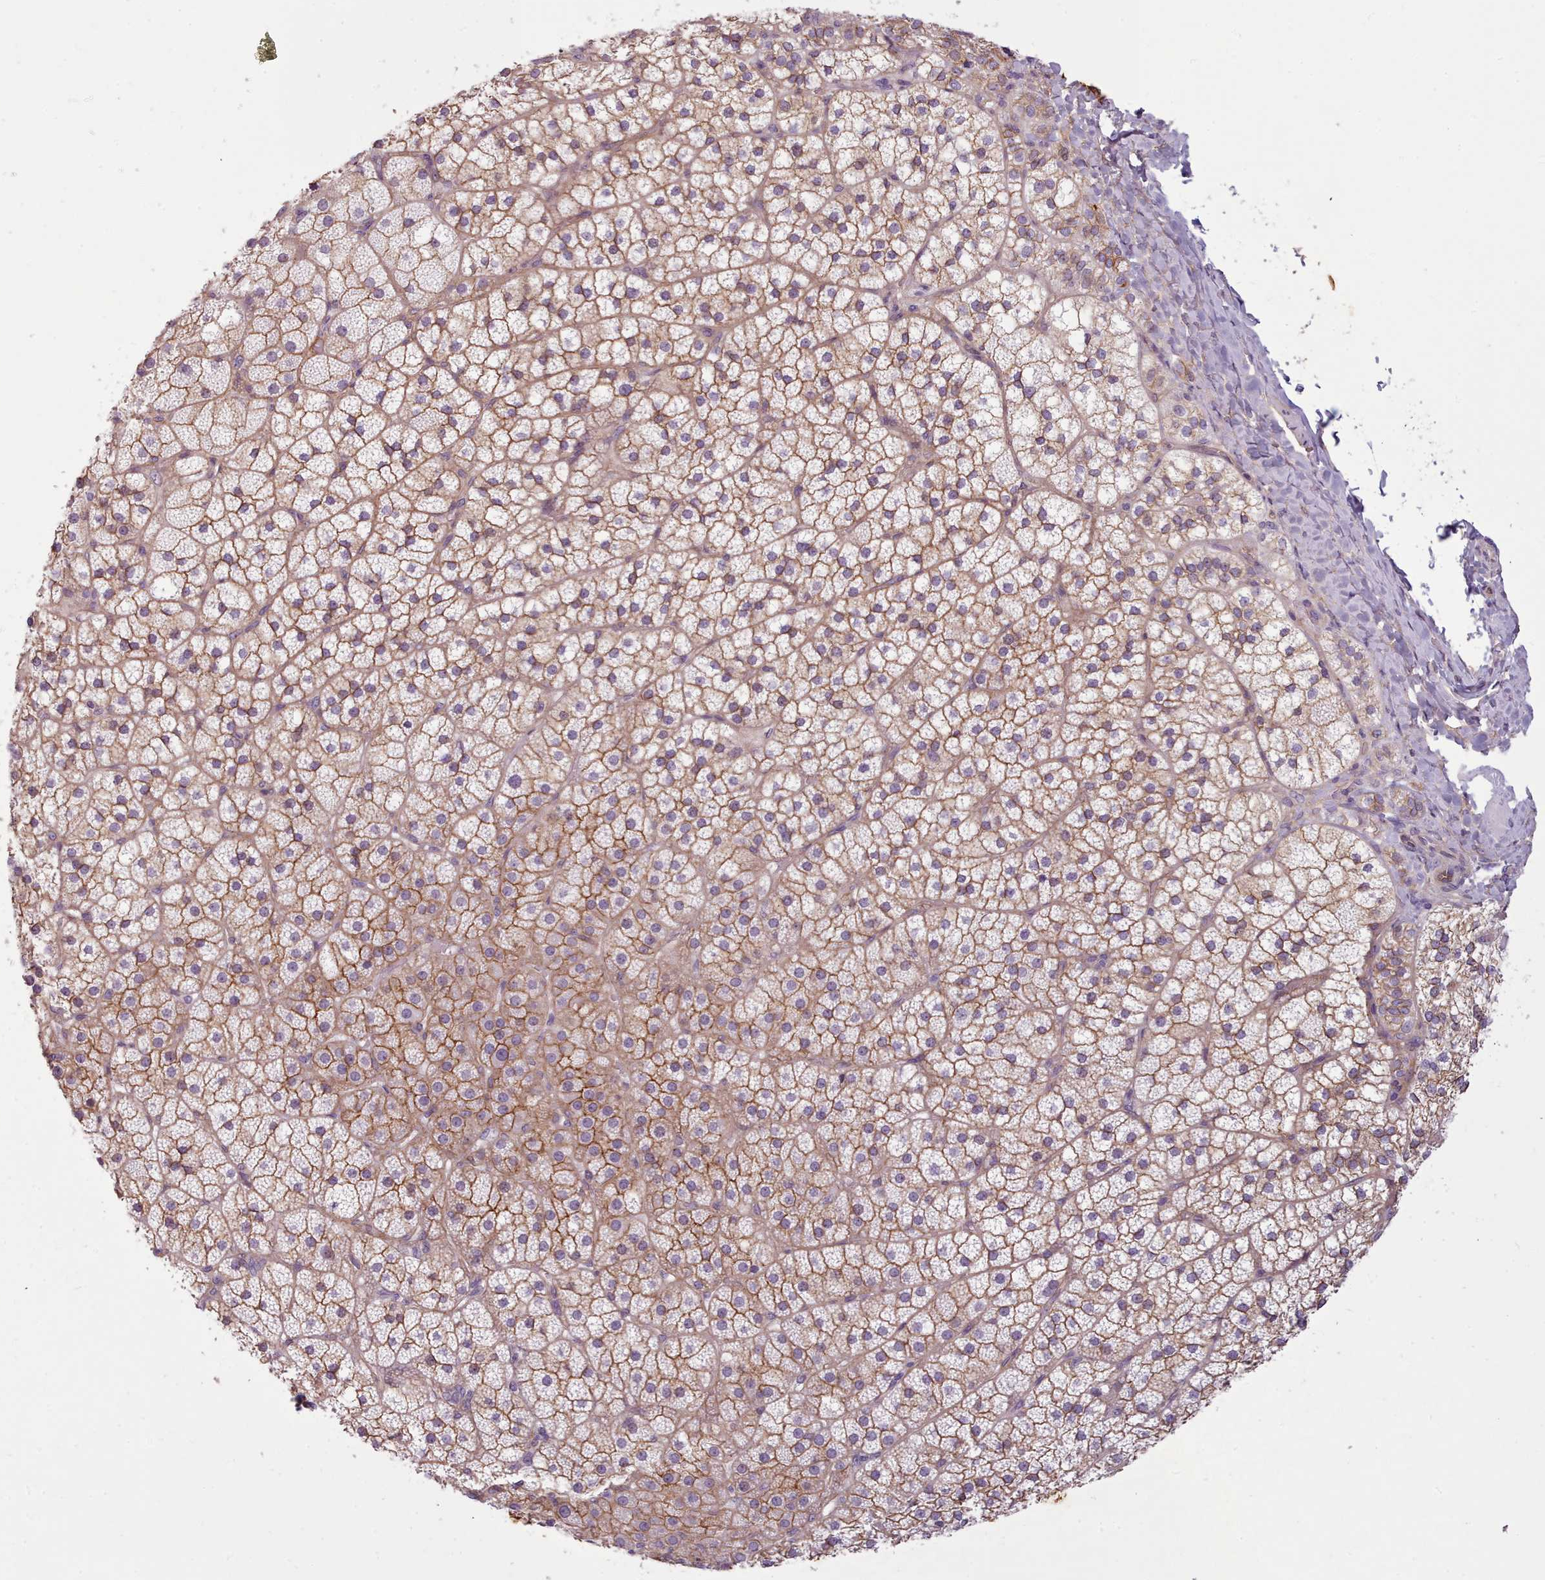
{"staining": {"intensity": "moderate", "quantity": "25%-75%", "location": "cytoplasmic/membranous"}, "tissue": "adrenal gland", "cell_type": "Glandular cells", "image_type": "normal", "snomed": [{"axis": "morphology", "description": "Normal tissue, NOS"}, {"axis": "topography", "description": "Adrenal gland"}], "caption": "Immunohistochemistry (IHC) histopathology image of benign adrenal gland: adrenal gland stained using IHC shows medium levels of moderate protein expression localized specifically in the cytoplasmic/membranous of glandular cells, appearing as a cytoplasmic/membranous brown color.", "gene": "PLD4", "patient": {"sex": "male", "age": 53}}